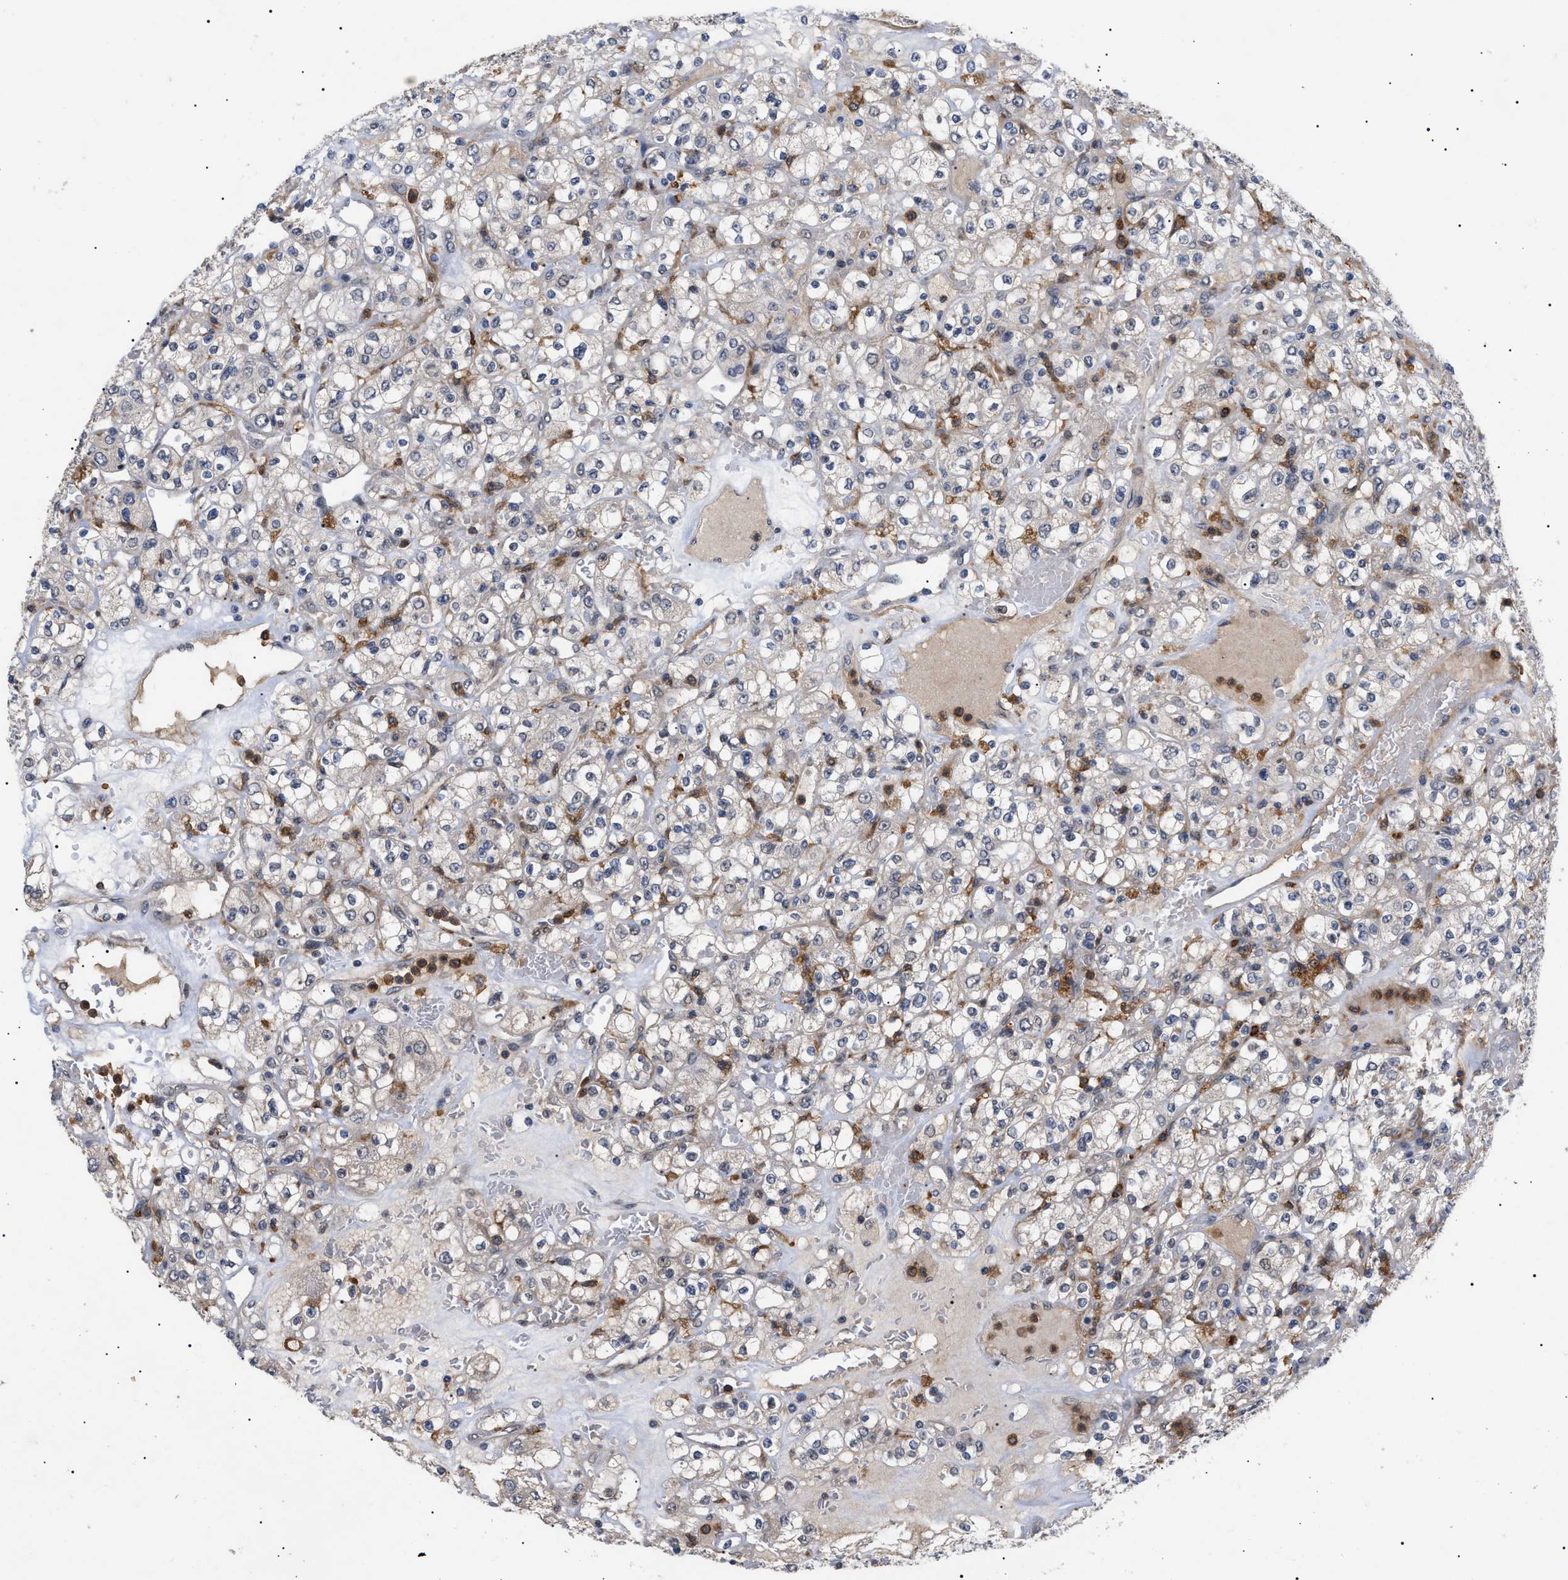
{"staining": {"intensity": "negative", "quantity": "none", "location": "none"}, "tissue": "renal cancer", "cell_type": "Tumor cells", "image_type": "cancer", "snomed": [{"axis": "morphology", "description": "Normal tissue, NOS"}, {"axis": "morphology", "description": "Adenocarcinoma, NOS"}, {"axis": "topography", "description": "Kidney"}], "caption": "Immunohistochemical staining of adenocarcinoma (renal) exhibits no significant positivity in tumor cells. (Stains: DAB IHC with hematoxylin counter stain, Microscopy: brightfield microscopy at high magnification).", "gene": "CD300A", "patient": {"sex": "female", "age": 72}}